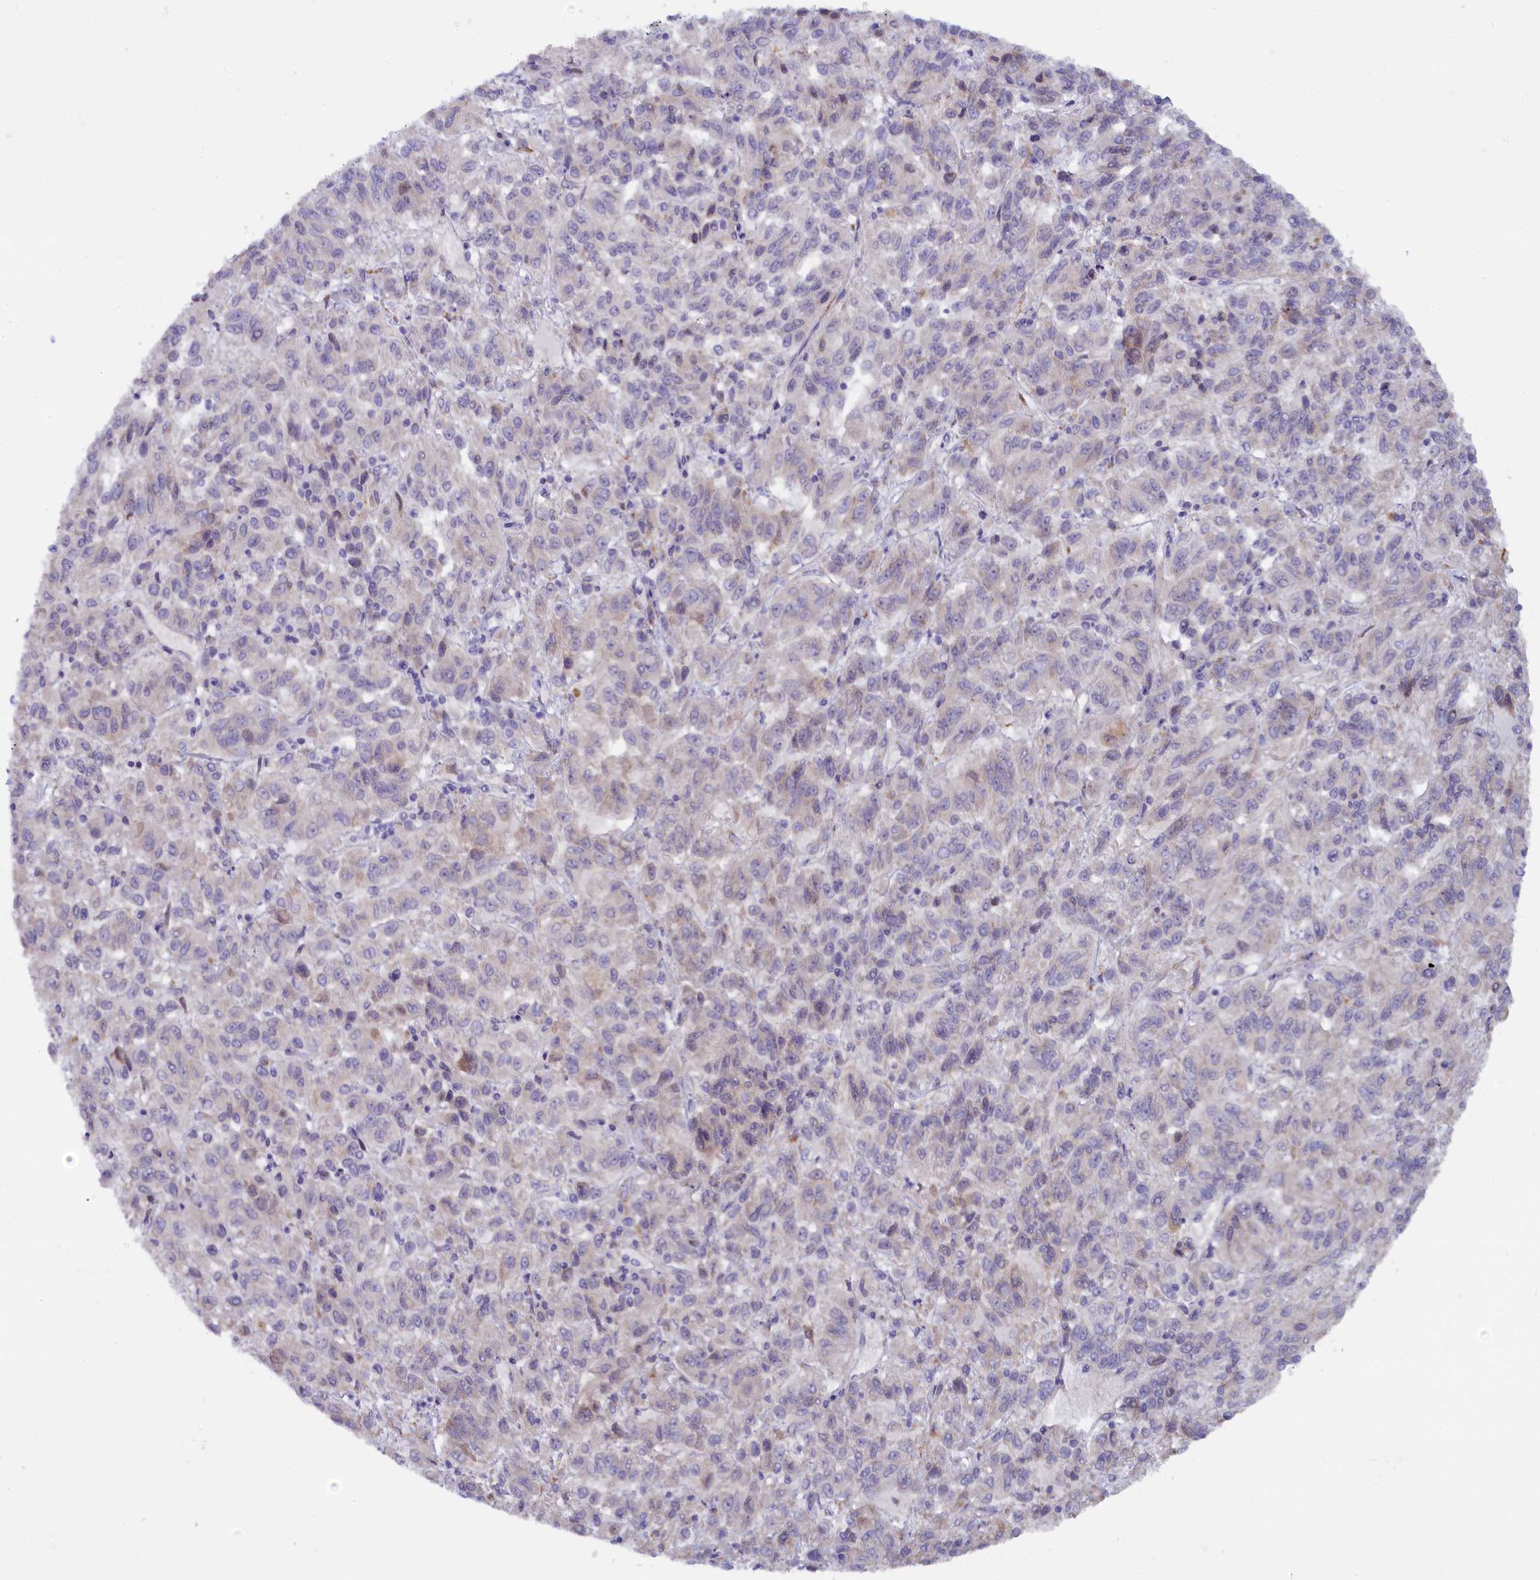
{"staining": {"intensity": "negative", "quantity": "none", "location": "none"}, "tissue": "melanoma", "cell_type": "Tumor cells", "image_type": "cancer", "snomed": [{"axis": "morphology", "description": "Malignant melanoma, Metastatic site"}, {"axis": "topography", "description": "Lung"}], "caption": "A photomicrograph of human melanoma is negative for staining in tumor cells.", "gene": "ZSWIM4", "patient": {"sex": "male", "age": 64}}